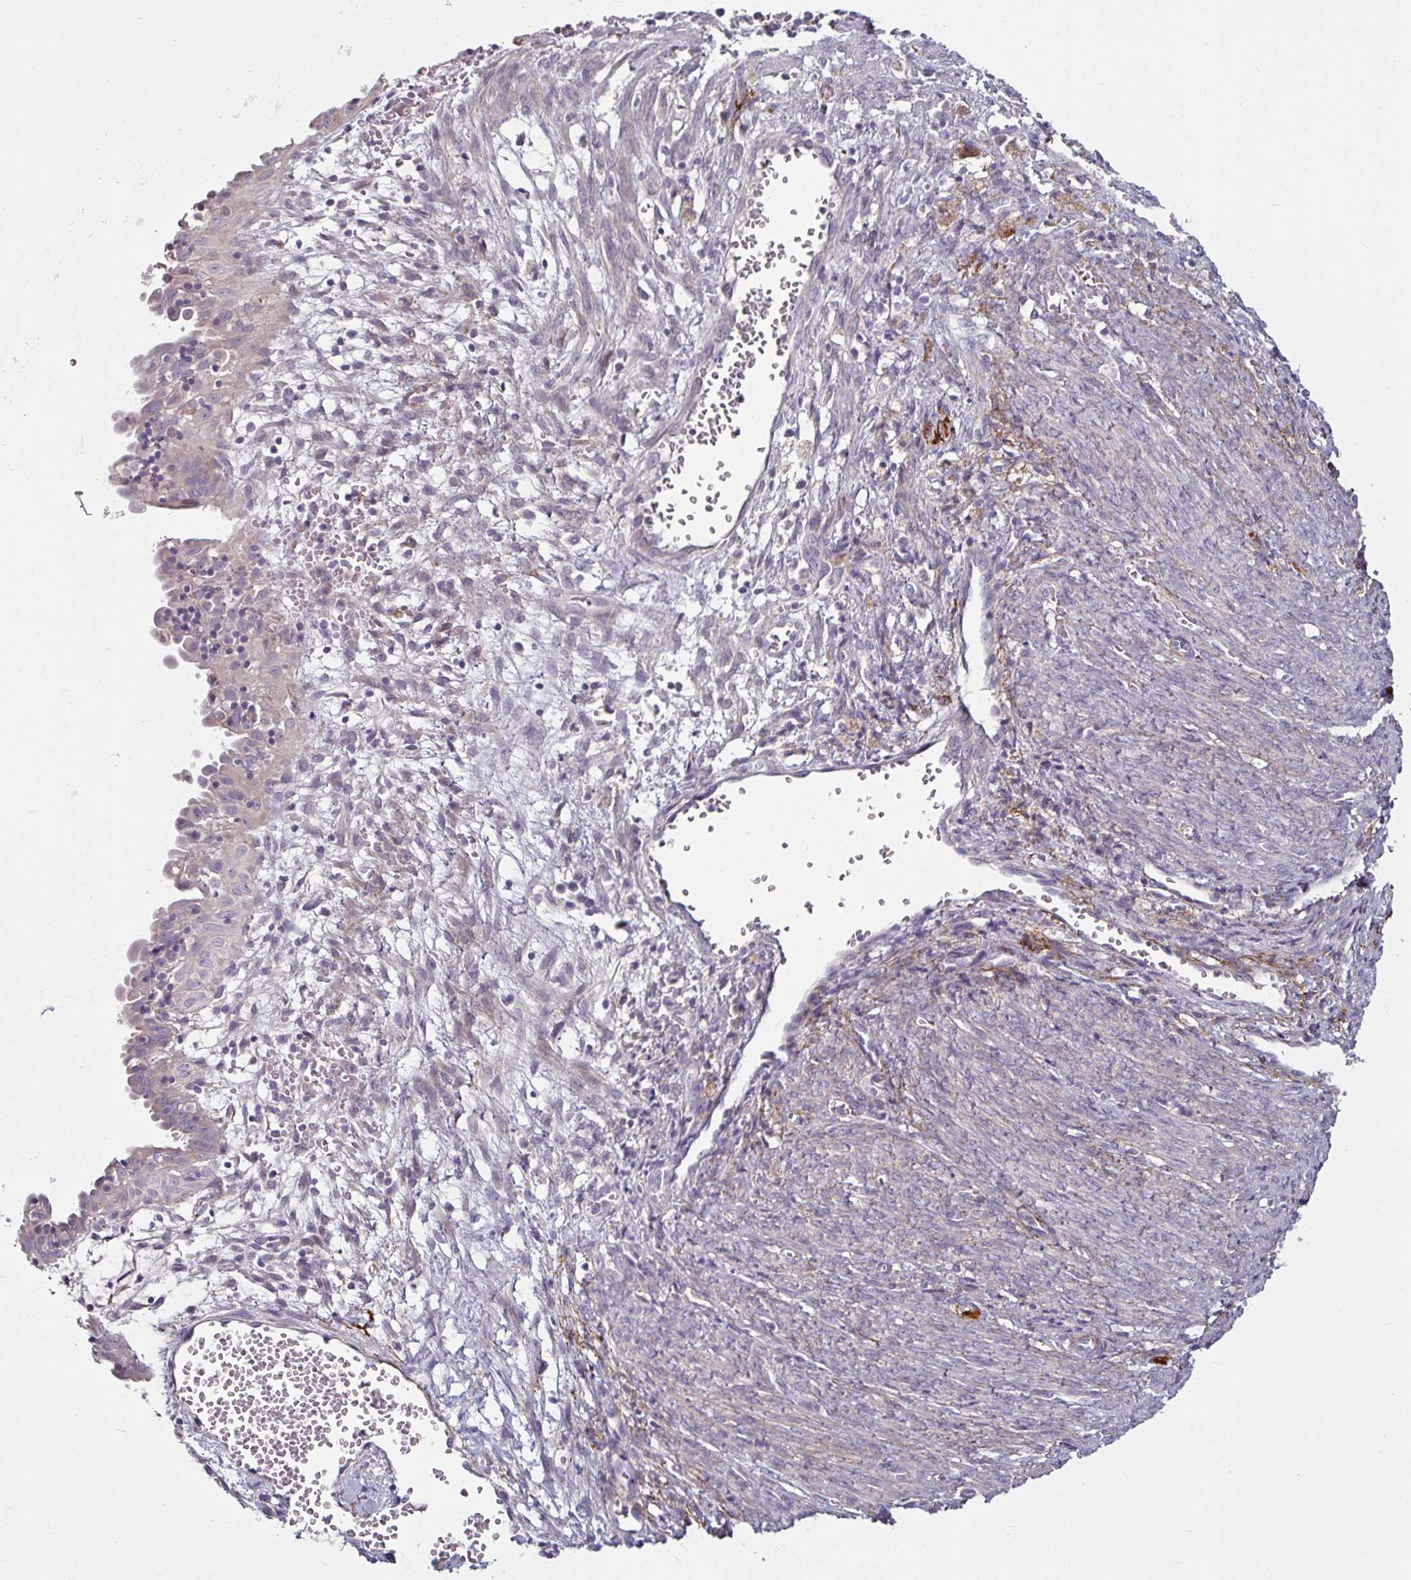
{"staining": {"intensity": "negative", "quantity": "none", "location": "none"}, "tissue": "endometrial cancer", "cell_type": "Tumor cells", "image_type": "cancer", "snomed": [{"axis": "morphology", "description": "Adenocarcinoma, NOS"}, {"axis": "topography", "description": "Endometrium"}], "caption": "IHC photomicrograph of endometrial cancer (adenocarcinoma) stained for a protein (brown), which reveals no positivity in tumor cells.", "gene": "MTMR14", "patient": {"sex": "female", "age": 79}}